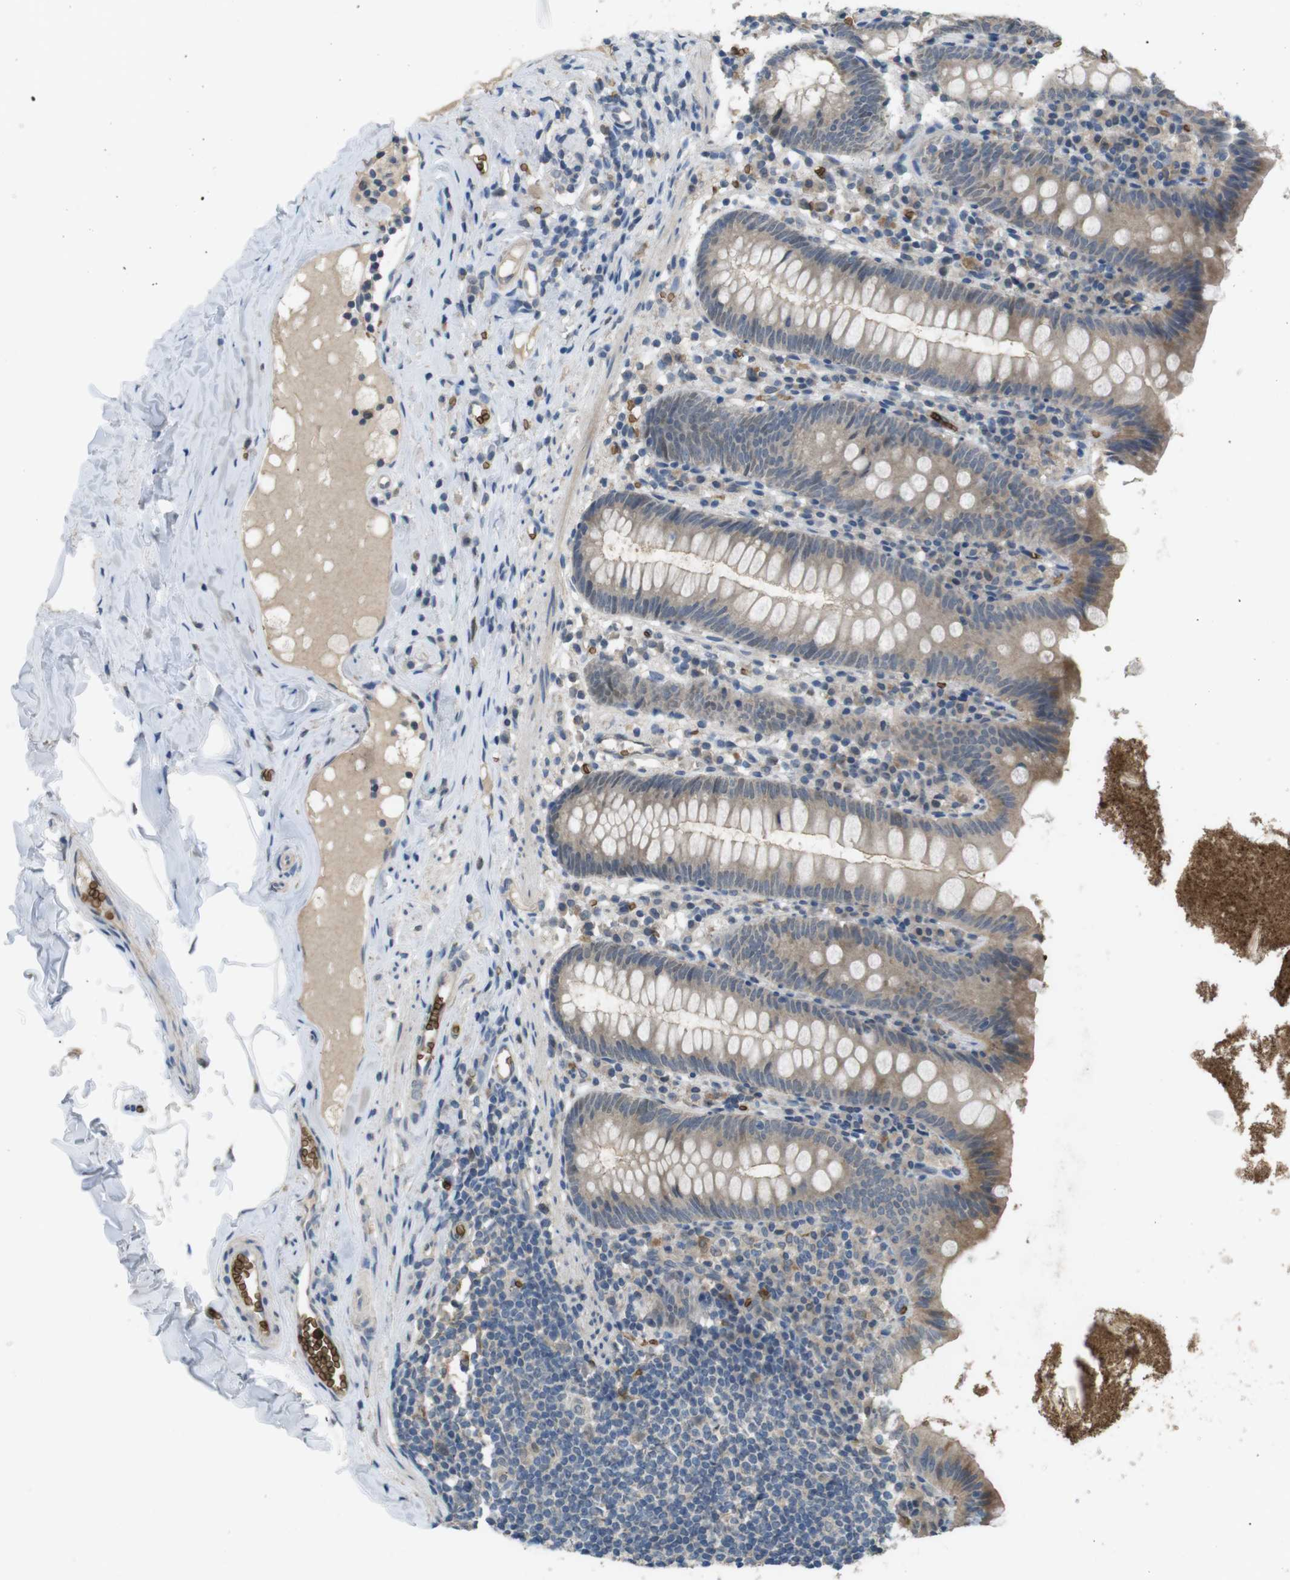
{"staining": {"intensity": "moderate", "quantity": "25%-75%", "location": "cytoplasmic/membranous"}, "tissue": "appendix", "cell_type": "Glandular cells", "image_type": "normal", "snomed": [{"axis": "morphology", "description": "Normal tissue, NOS"}, {"axis": "topography", "description": "Appendix"}], "caption": "Moderate cytoplasmic/membranous expression for a protein is appreciated in approximately 25%-75% of glandular cells of unremarkable appendix using immunohistochemistry (IHC).", "gene": "GYPA", "patient": {"sex": "male", "age": 52}}